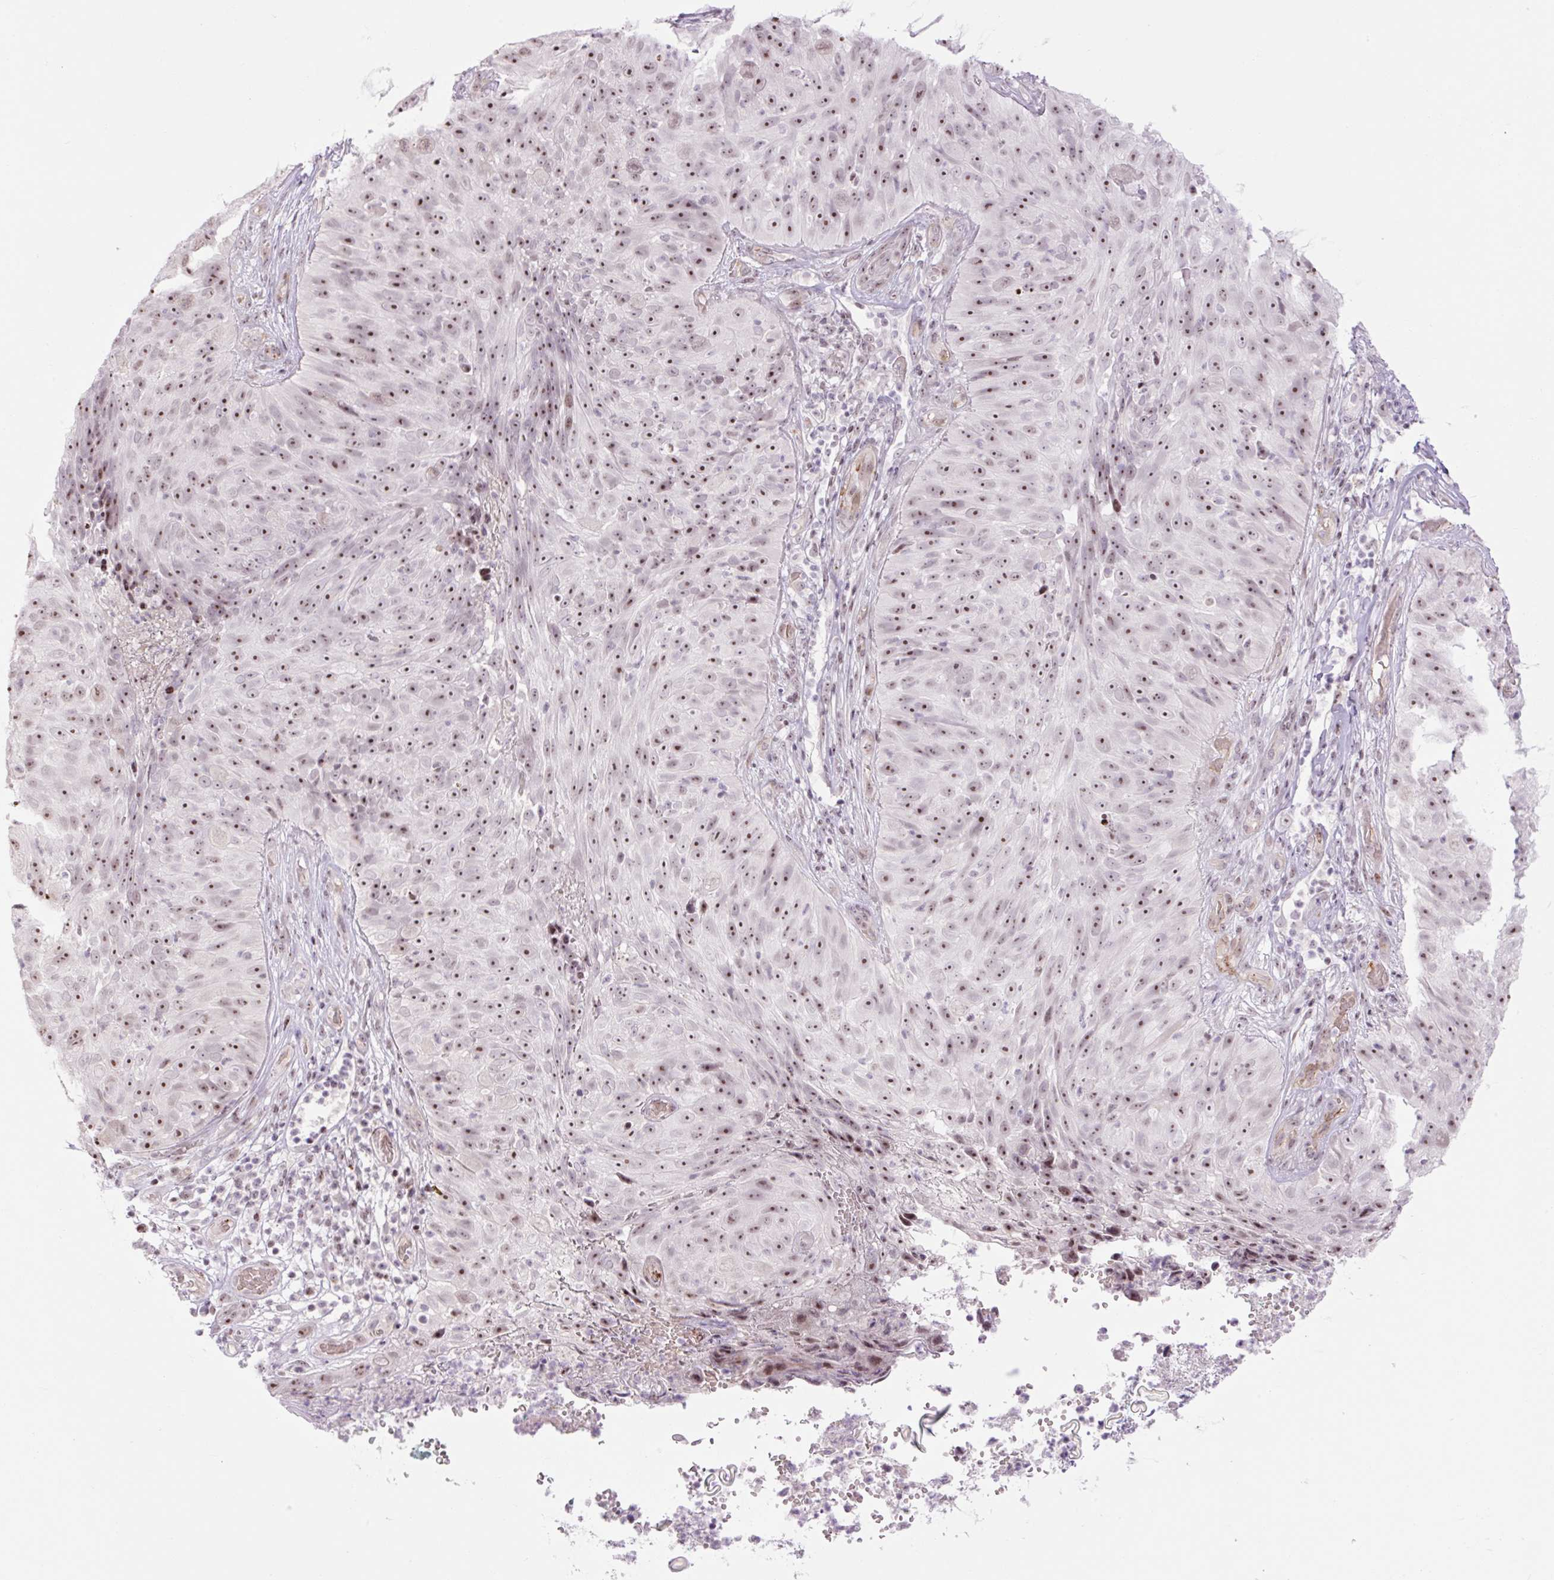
{"staining": {"intensity": "strong", "quantity": ">75%", "location": "nuclear"}, "tissue": "skin cancer", "cell_type": "Tumor cells", "image_type": "cancer", "snomed": [{"axis": "morphology", "description": "Squamous cell carcinoma, NOS"}, {"axis": "topography", "description": "Skin"}], "caption": "Protein staining demonstrates strong nuclear expression in about >75% of tumor cells in squamous cell carcinoma (skin).", "gene": "ZNF417", "patient": {"sex": "female", "age": 87}}